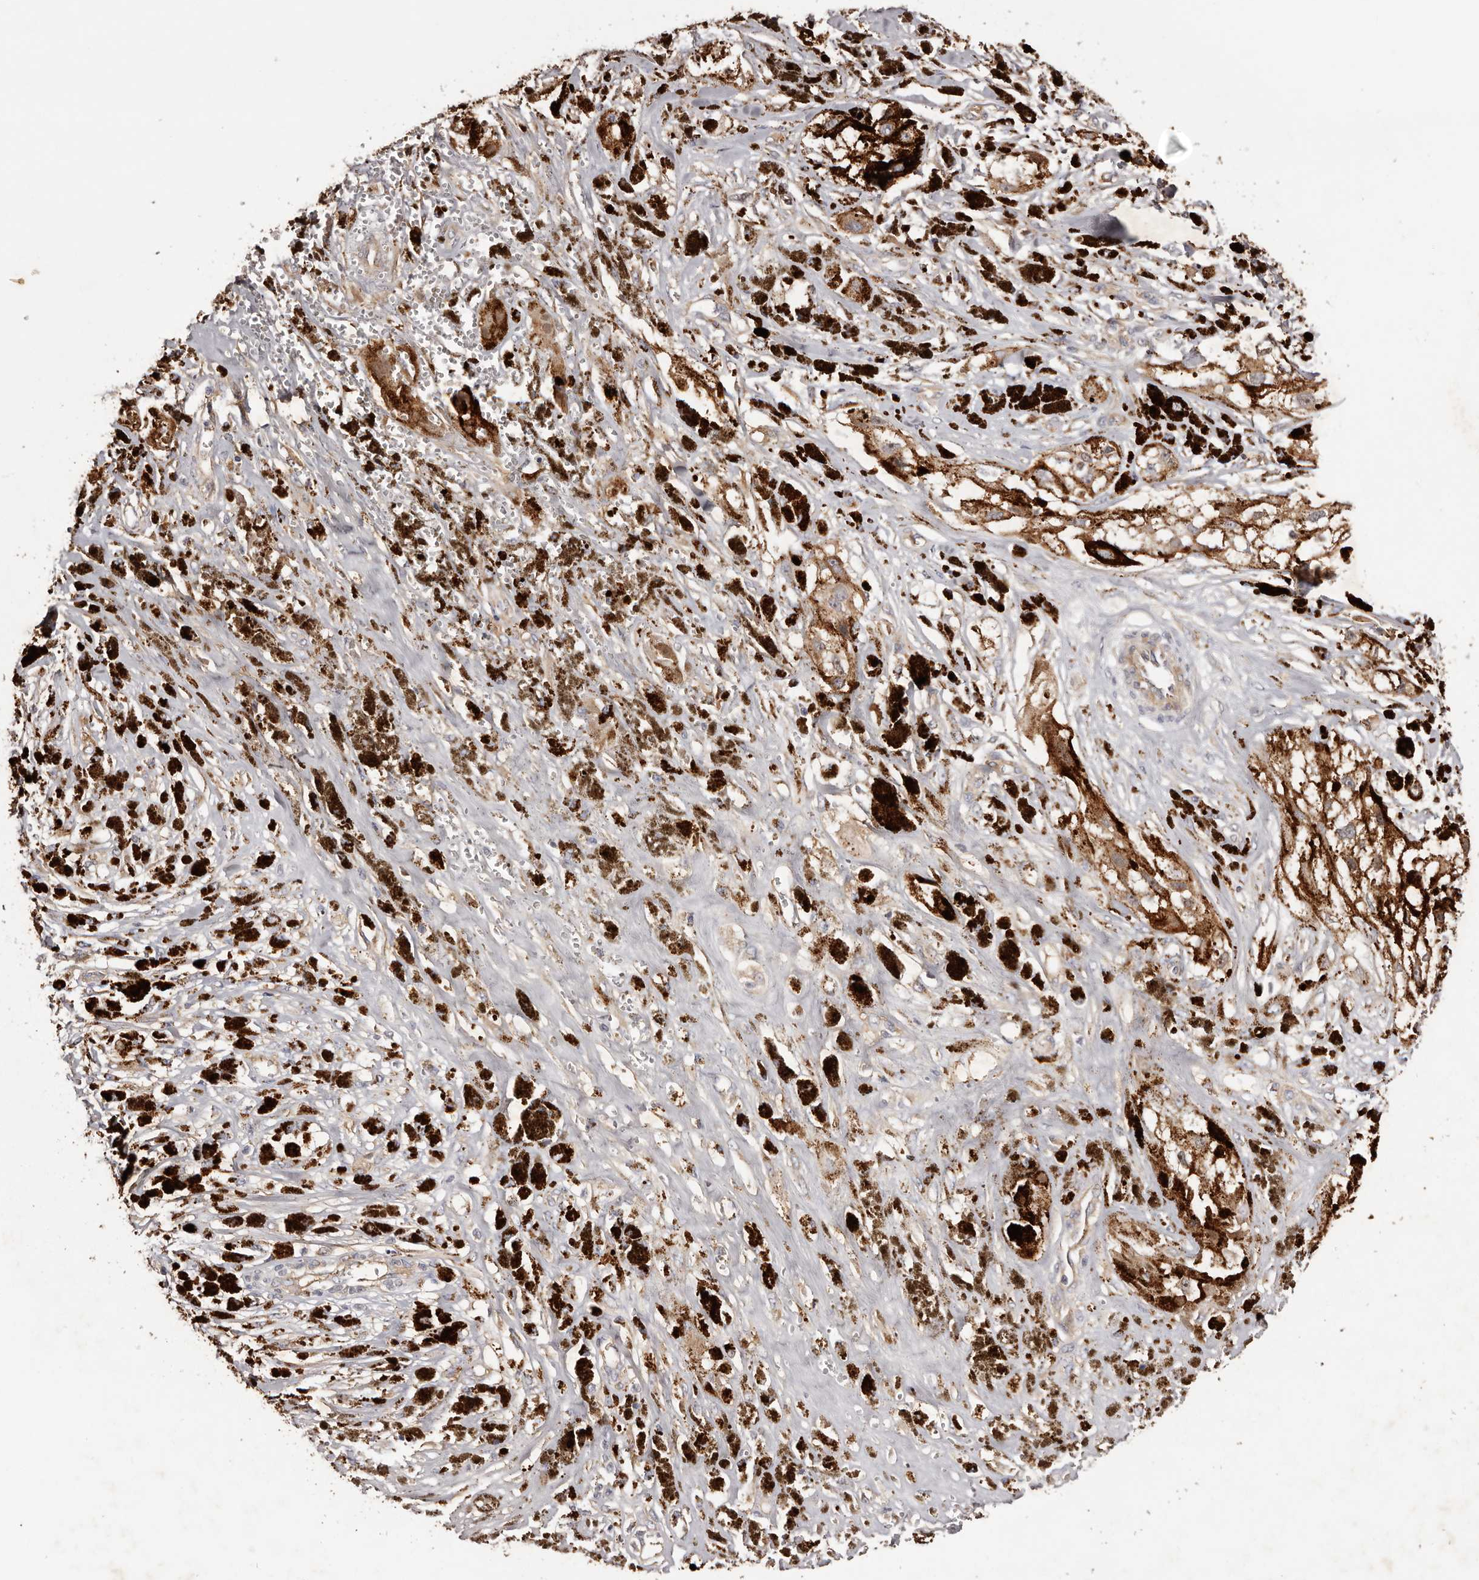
{"staining": {"intensity": "moderate", "quantity": ">75%", "location": "cytoplasmic/membranous"}, "tissue": "melanoma", "cell_type": "Tumor cells", "image_type": "cancer", "snomed": [{"axis": "morphology", "description": "Malignant melanoma, NOS"}, {"axis": "topography", "description": "Skin"}], "caption": "Tumor cells exhibit moderate cytoplasmic/membranous expression in approximately >75% of cells in melanoma. (DAB IHC, brown staining for protein, blue staining for nuclei).", "gene": "LTV1", "patient": {"sex": "male", "age": 88}}